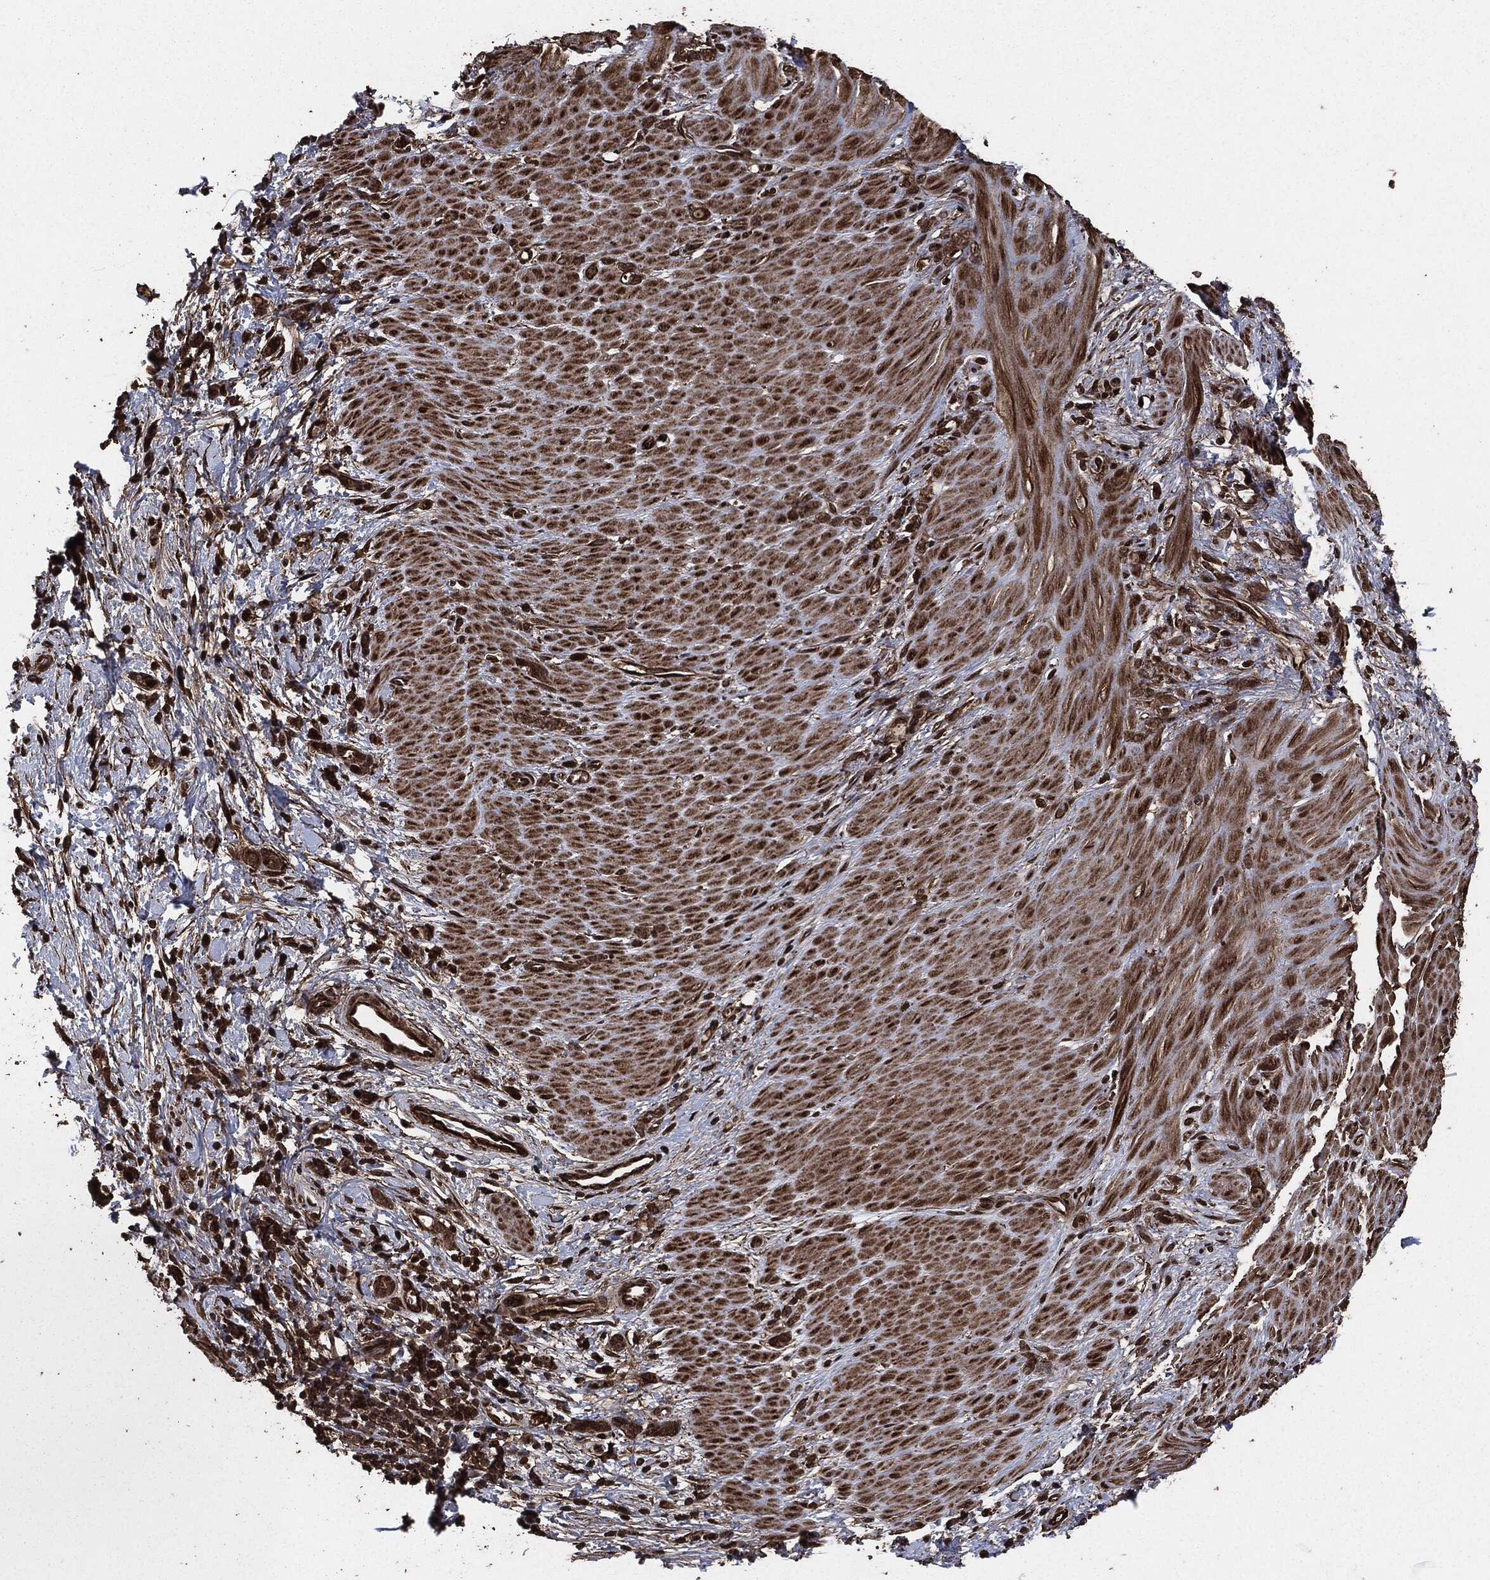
{"staining": {"intensity": "strong", "quantity": ">75%", "location": "cytoplasmic/membranous,nuclear"}, "tissue": "stomach cancer", "cell_type": "Tumor cells", "image_type": "cancer", "snomed": [{"axis": "morphology", "description": "Normal tissue, NOS"}, {"axis": "morphology", "description": "Adenocarcinoma, NOS"}, {"axis": "topography", "description": "Stomach"}], "caption": "Stomach cancer tissue shows strong cytoplasmic/membranous and nuclear staining in about >75% of tumor cells", "gene": "EGFR", "patient": {"sex": "male", "age": 67}}